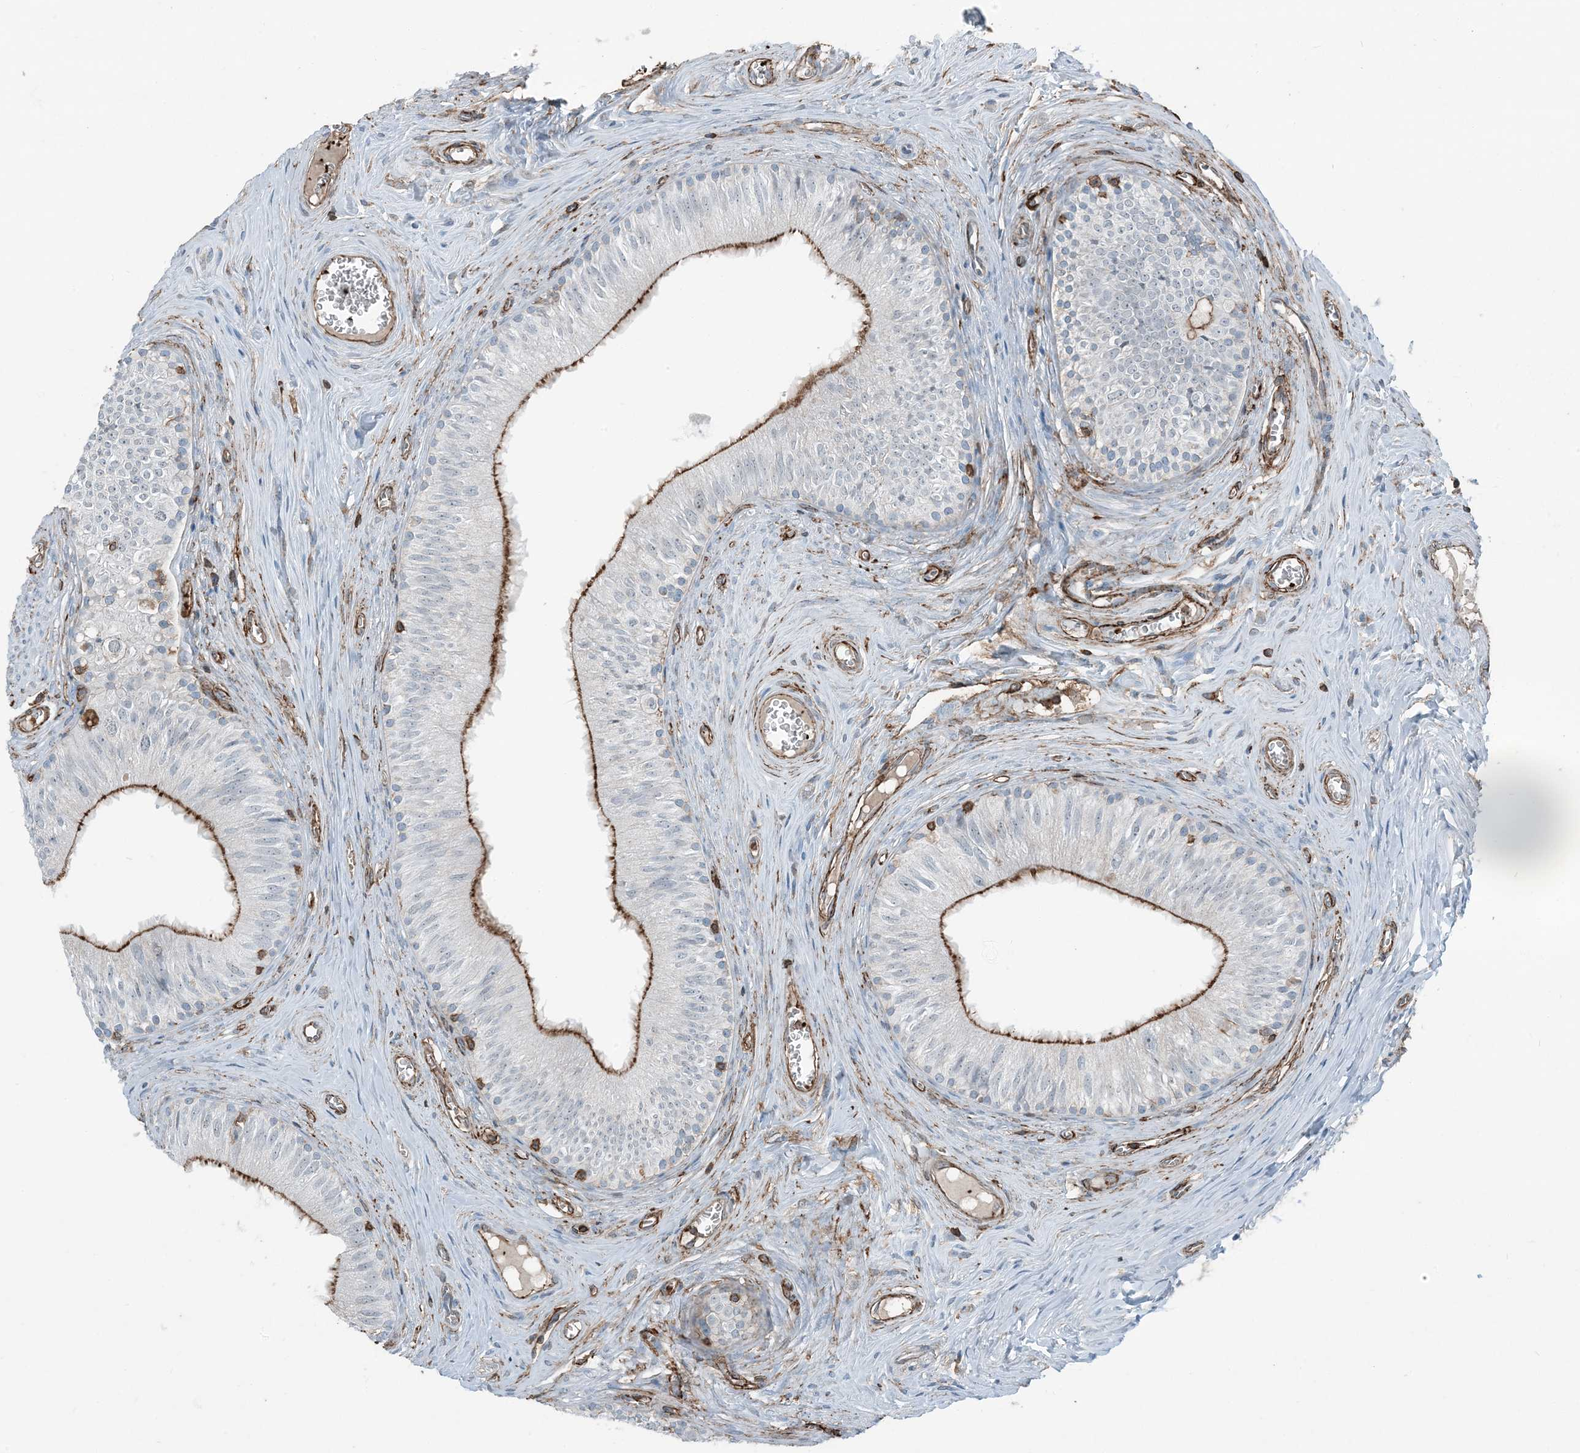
{"staining": {"intensity": "strong", "quantity": "25%-75%", "location": "cytoplasmic/membranous"}, "tissue": "epididymis", "cell_type": "Glandular cells", "image_type": "normal", "snomed": [{"axis": "morphology", "description": "Normal tissue, NOS"}, {"axis": "topography", "description": "Epididymis"}], "caption": "Epididymis was stained to show a protein in brown. There is high levels of strong cytoplasmic/membranous expression in approximately 25%-75% of glandular cells. (IHC, brightfield microscopy, high magnification).", "gene": "APOBEC3C", "patient": {"sex": "male", "age": 46}}